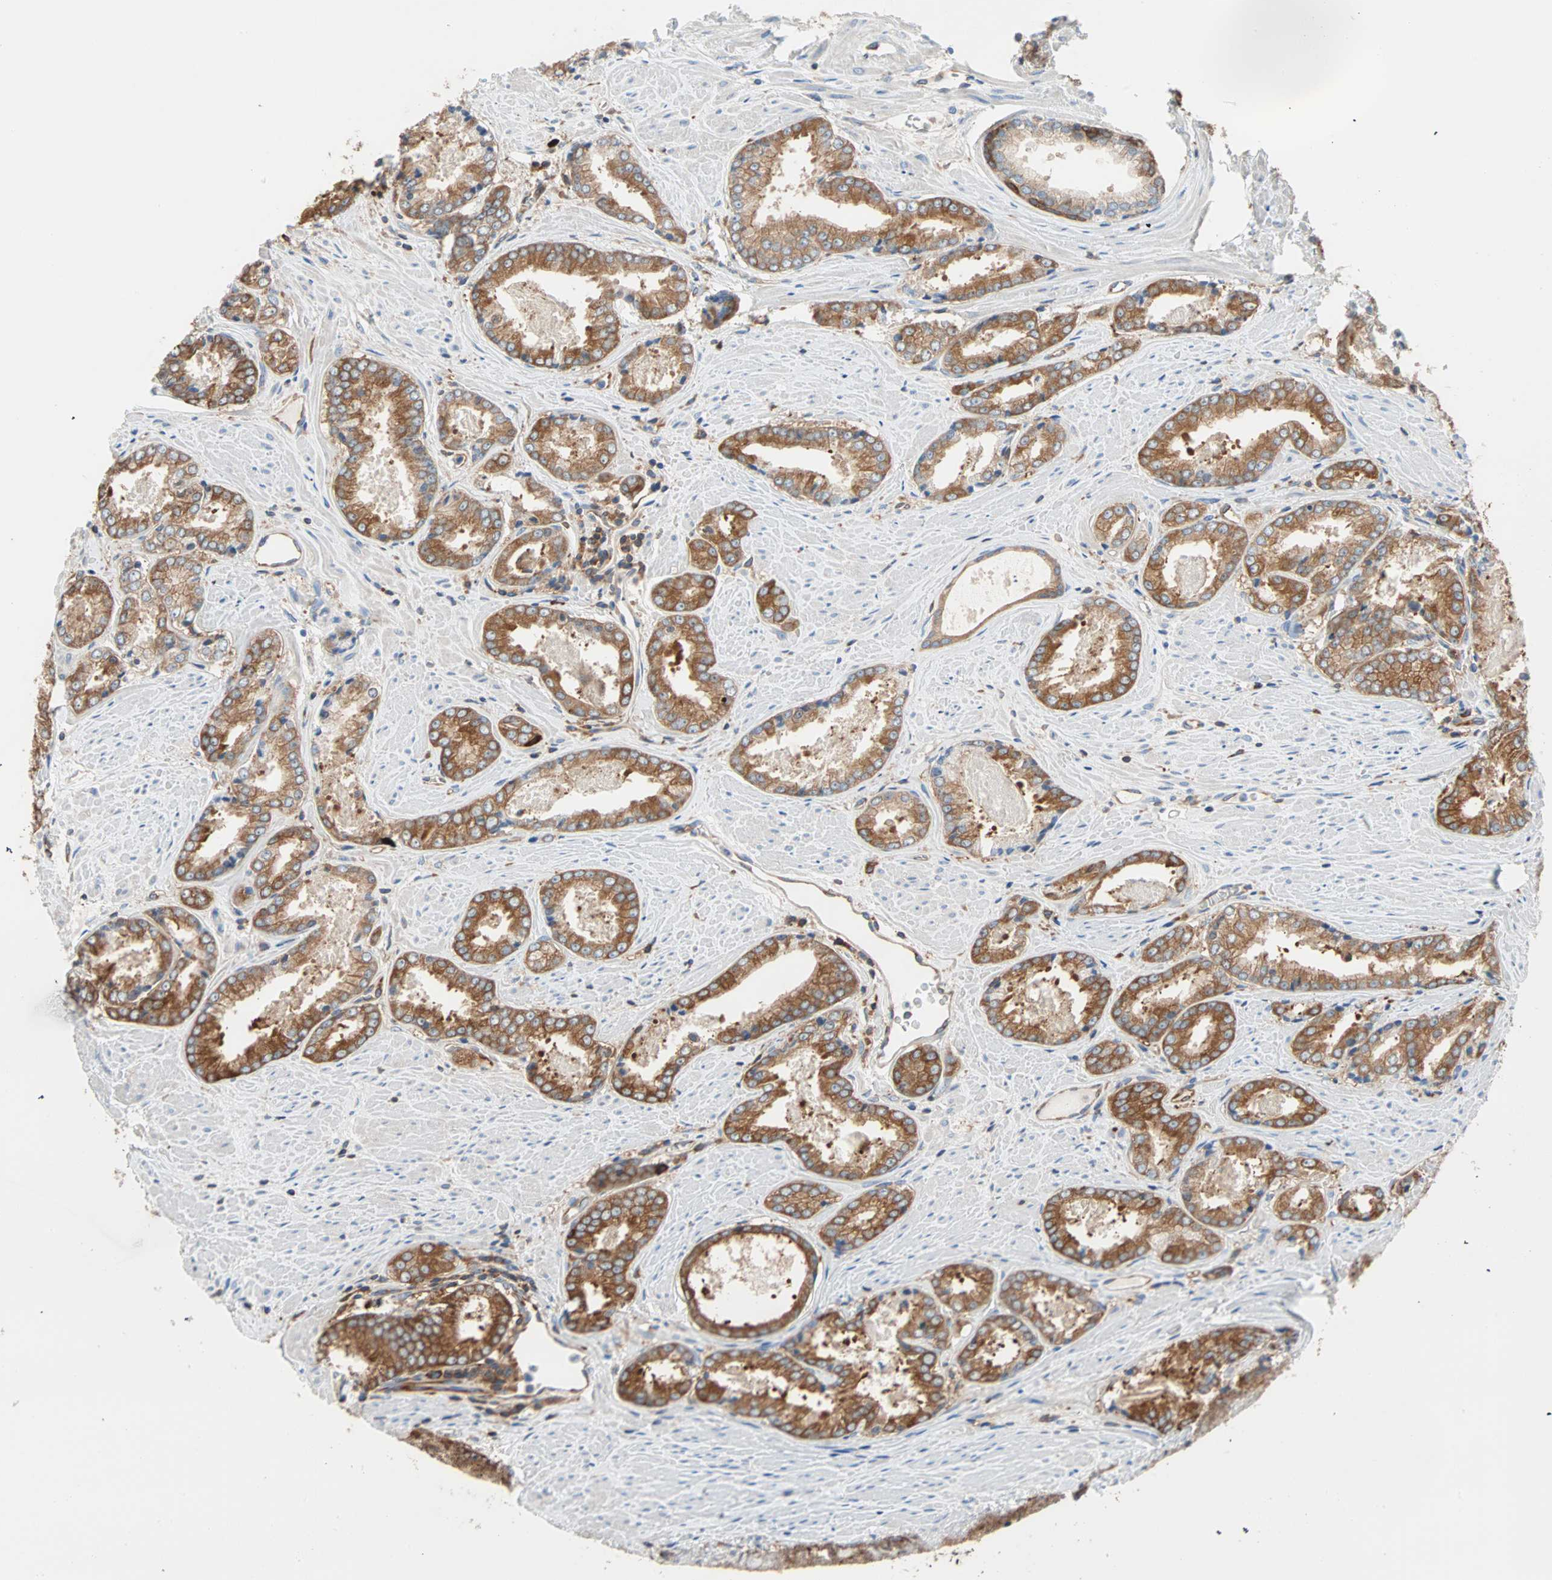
{"staining": {"intensity": "strong", "quantity": ">75%", "location": "cytoplasmic/membranous"}, "tissue": "prostate cancer", "cell_type": "Tumor cells", "image_type": "cancer", "snomed": [{"axis": "morphology", "description": "Adenocarcinoma, Low grade"}, {"axis": "topography", "description": "Prostate"}], "caption": "Immunohistochemical staining of human prostate cancer exhibits high levels of strong cytoplasmic/membranous protein staining in approximately >75% of tumor cells.", "gene": "EEF2", "patient": {"sex": "male", "age": 64}}